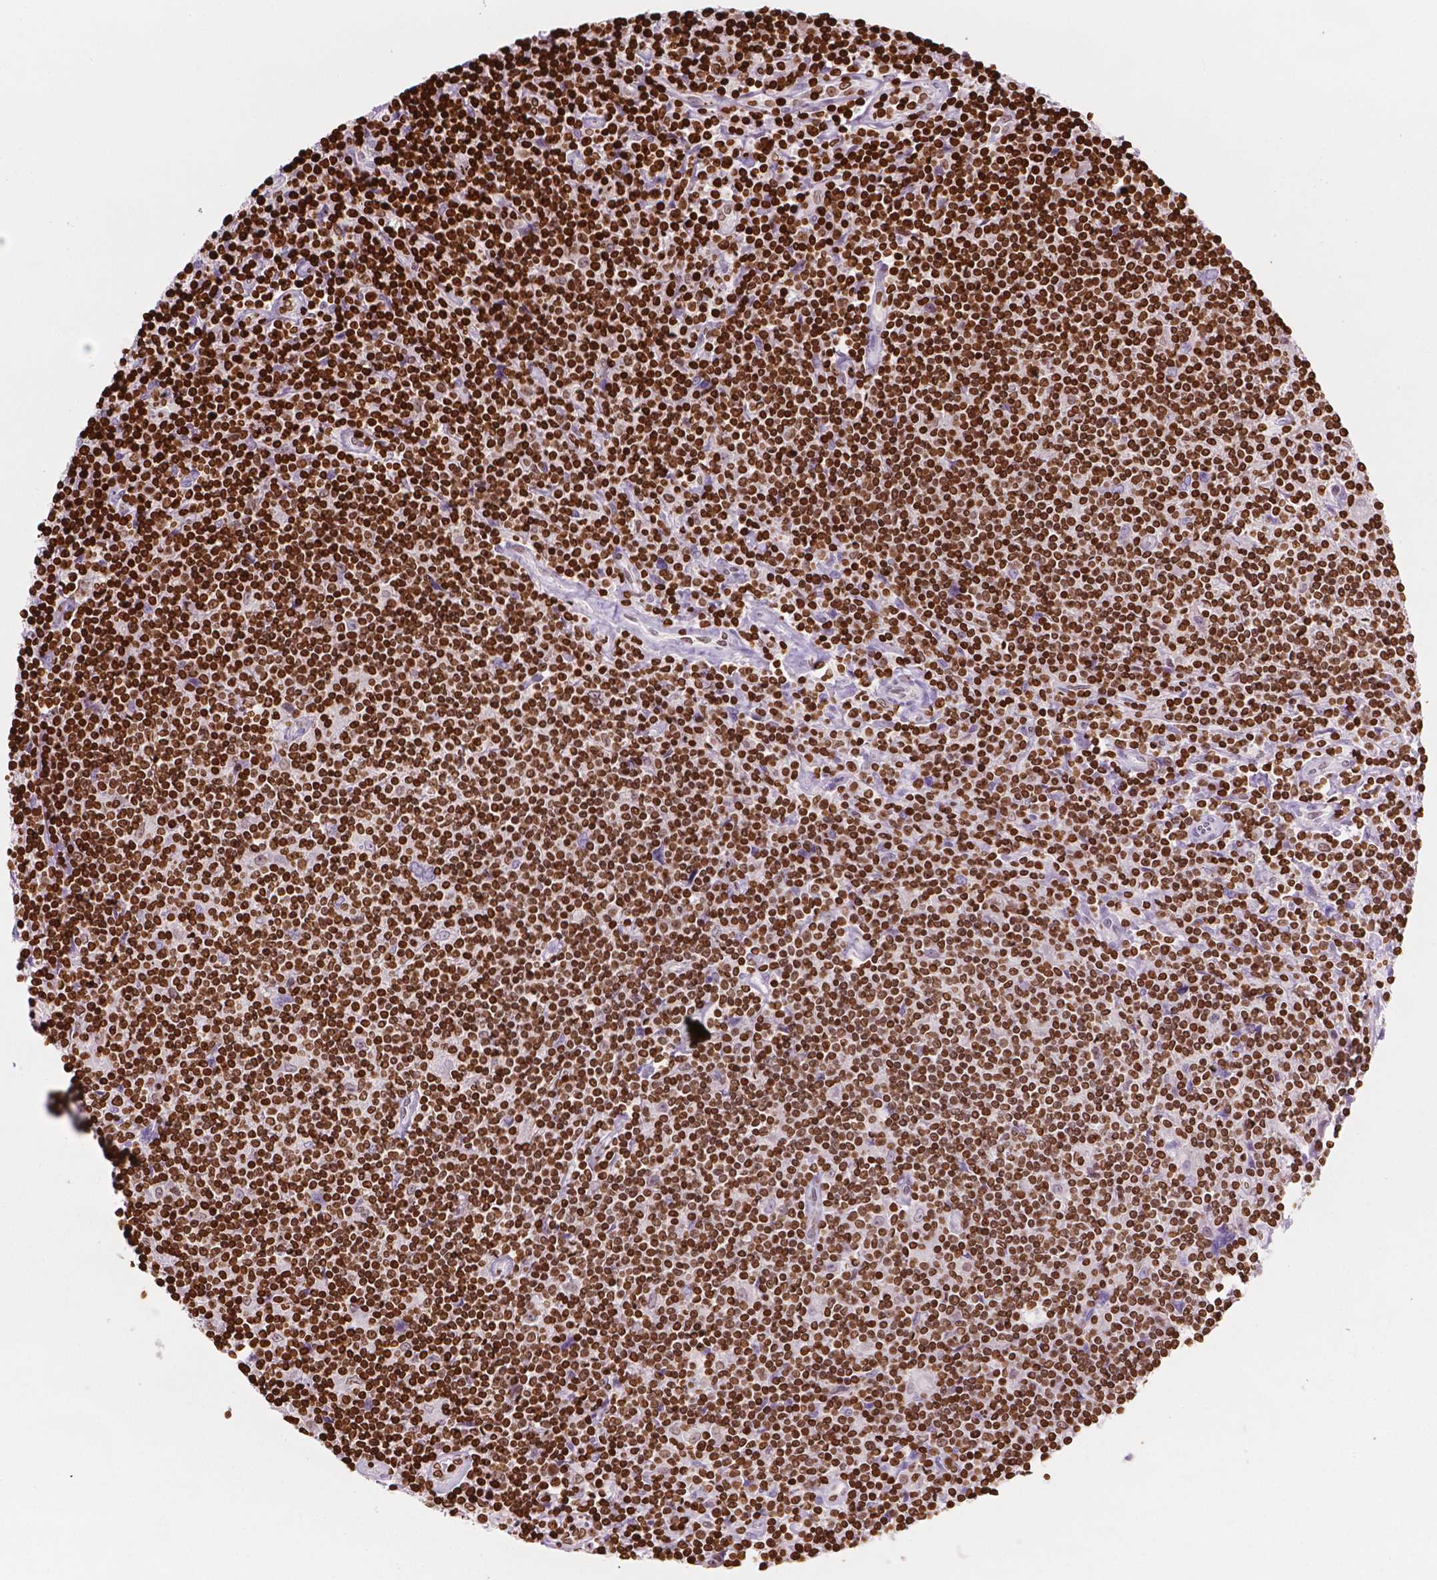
{"staining": {"intensity": "negative", "quantity": "none", "location": "none"}, "tissue": "lymphoma", "cell_type": "Tumor cells", "image_type": "cancer", "snomed": [{"axis": "morphology", "description": "Hodgkin's disease, NOS"}, {"axis": "topography", "description": "Lymph node"}], "caption": "Tumor cells are negative for protein expression in human lymphoma.", "gene": "CBY3", "patient": {"sex": "male", "age": 40}}